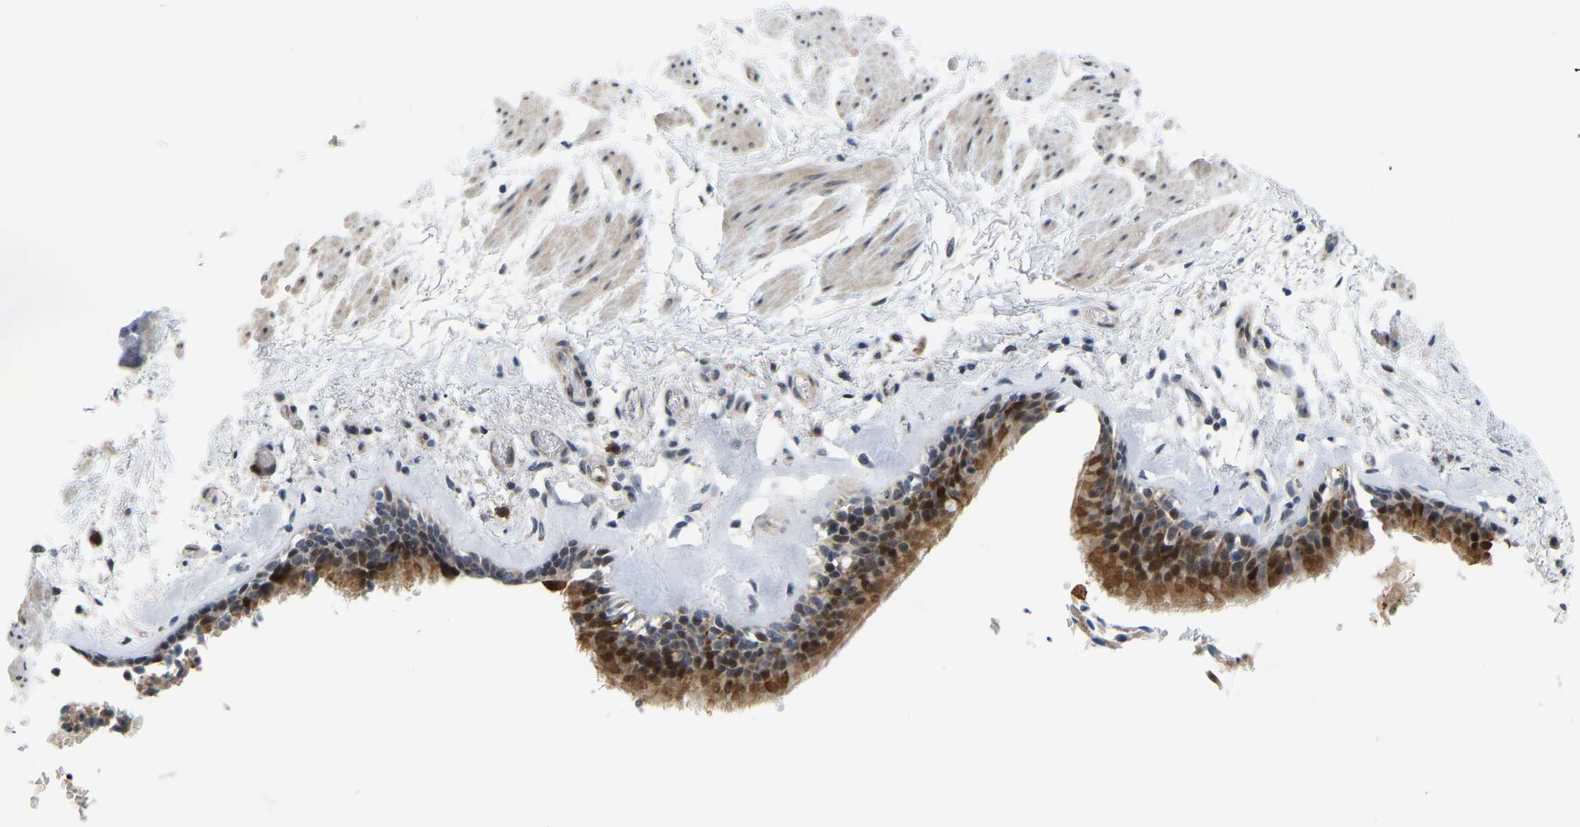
{"staining": {"intensity": "strong", "quantity": ">75%", "location": "cytoplasmic/membranous,nuclear"}, "tissue": "bronchus", "cell_type": "Respiratory epithelial cells", "image_type": "normal", "snomed": [{"axis": "morphology", "description": "Normal tissue, NOS"}, {"axis": "topography", "description": "Cartilage tissue"}], "caption": "A high-resolution micrograph shows immunohistochemistry (IHC) staining of benign bronchus, which reveals strong cytoplasmic/membranous,nuclear staining in approximately >75% of respiratory epithelial cells. Immunohistochemistry stains the protein in brown and the nuclei are stained blue.", "gene": "CROT", "patient": {"sex": "female", "age": 63}}